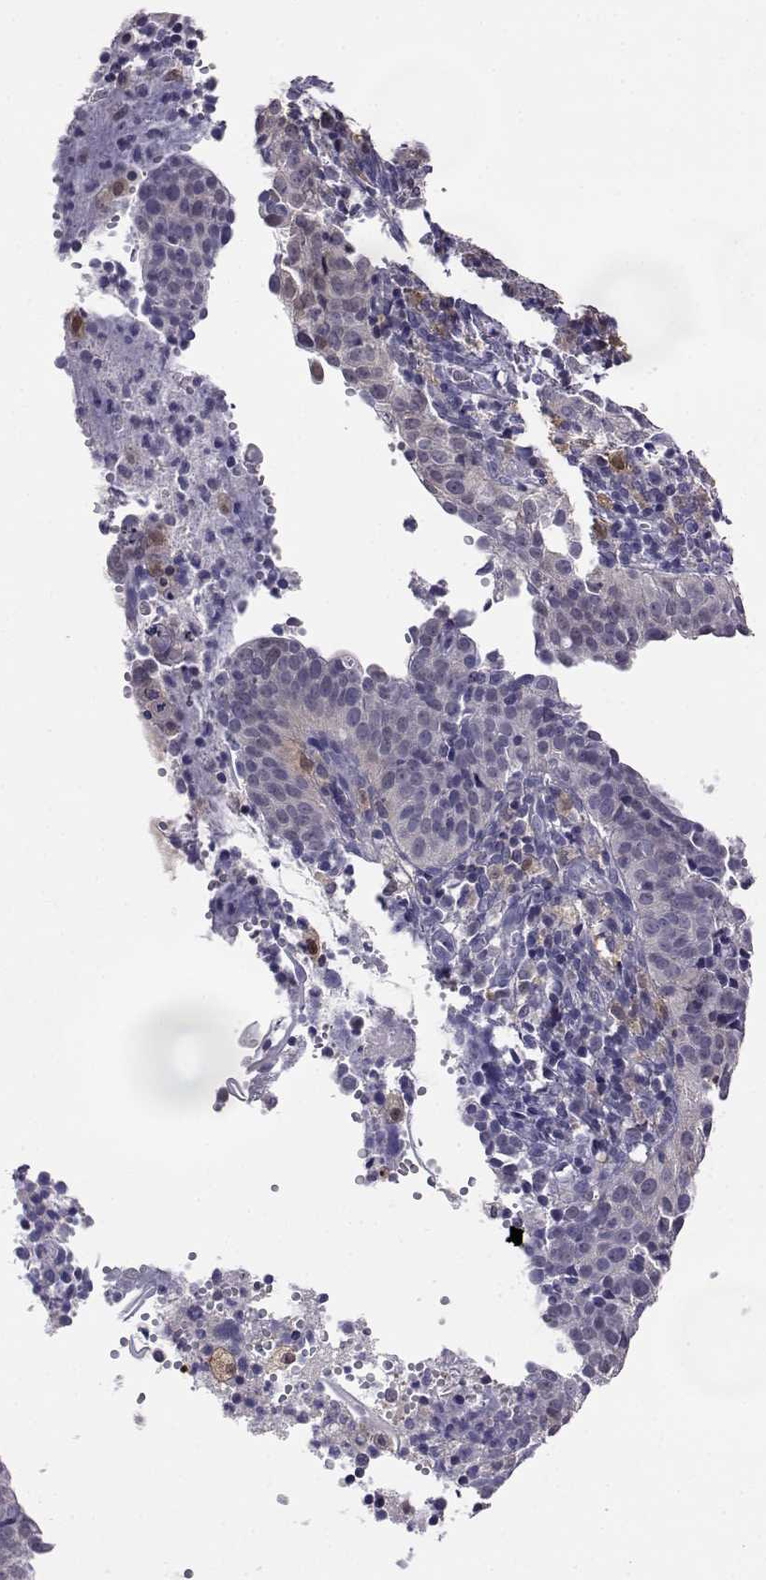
{"staining": {"intensity": "negative", "quantity": "none", "location": "none"}, "tissue": "cervical cancer", "cell_type": "Tumor cells", "image_type": "cancer", "snomed": [{"axis": "morphology", "description": "Squamous cell carcinoma, NOS"}, {"axis": "topography", "description": "Cervix"}], "caption": "Immunohistochemical staining of human cervical cancer (squamous cell carcinoma) demonstrates no significant positivity in tumor cells.", "gene": "AKR1B1", "patient": {"sex": "female", "age": 39}}